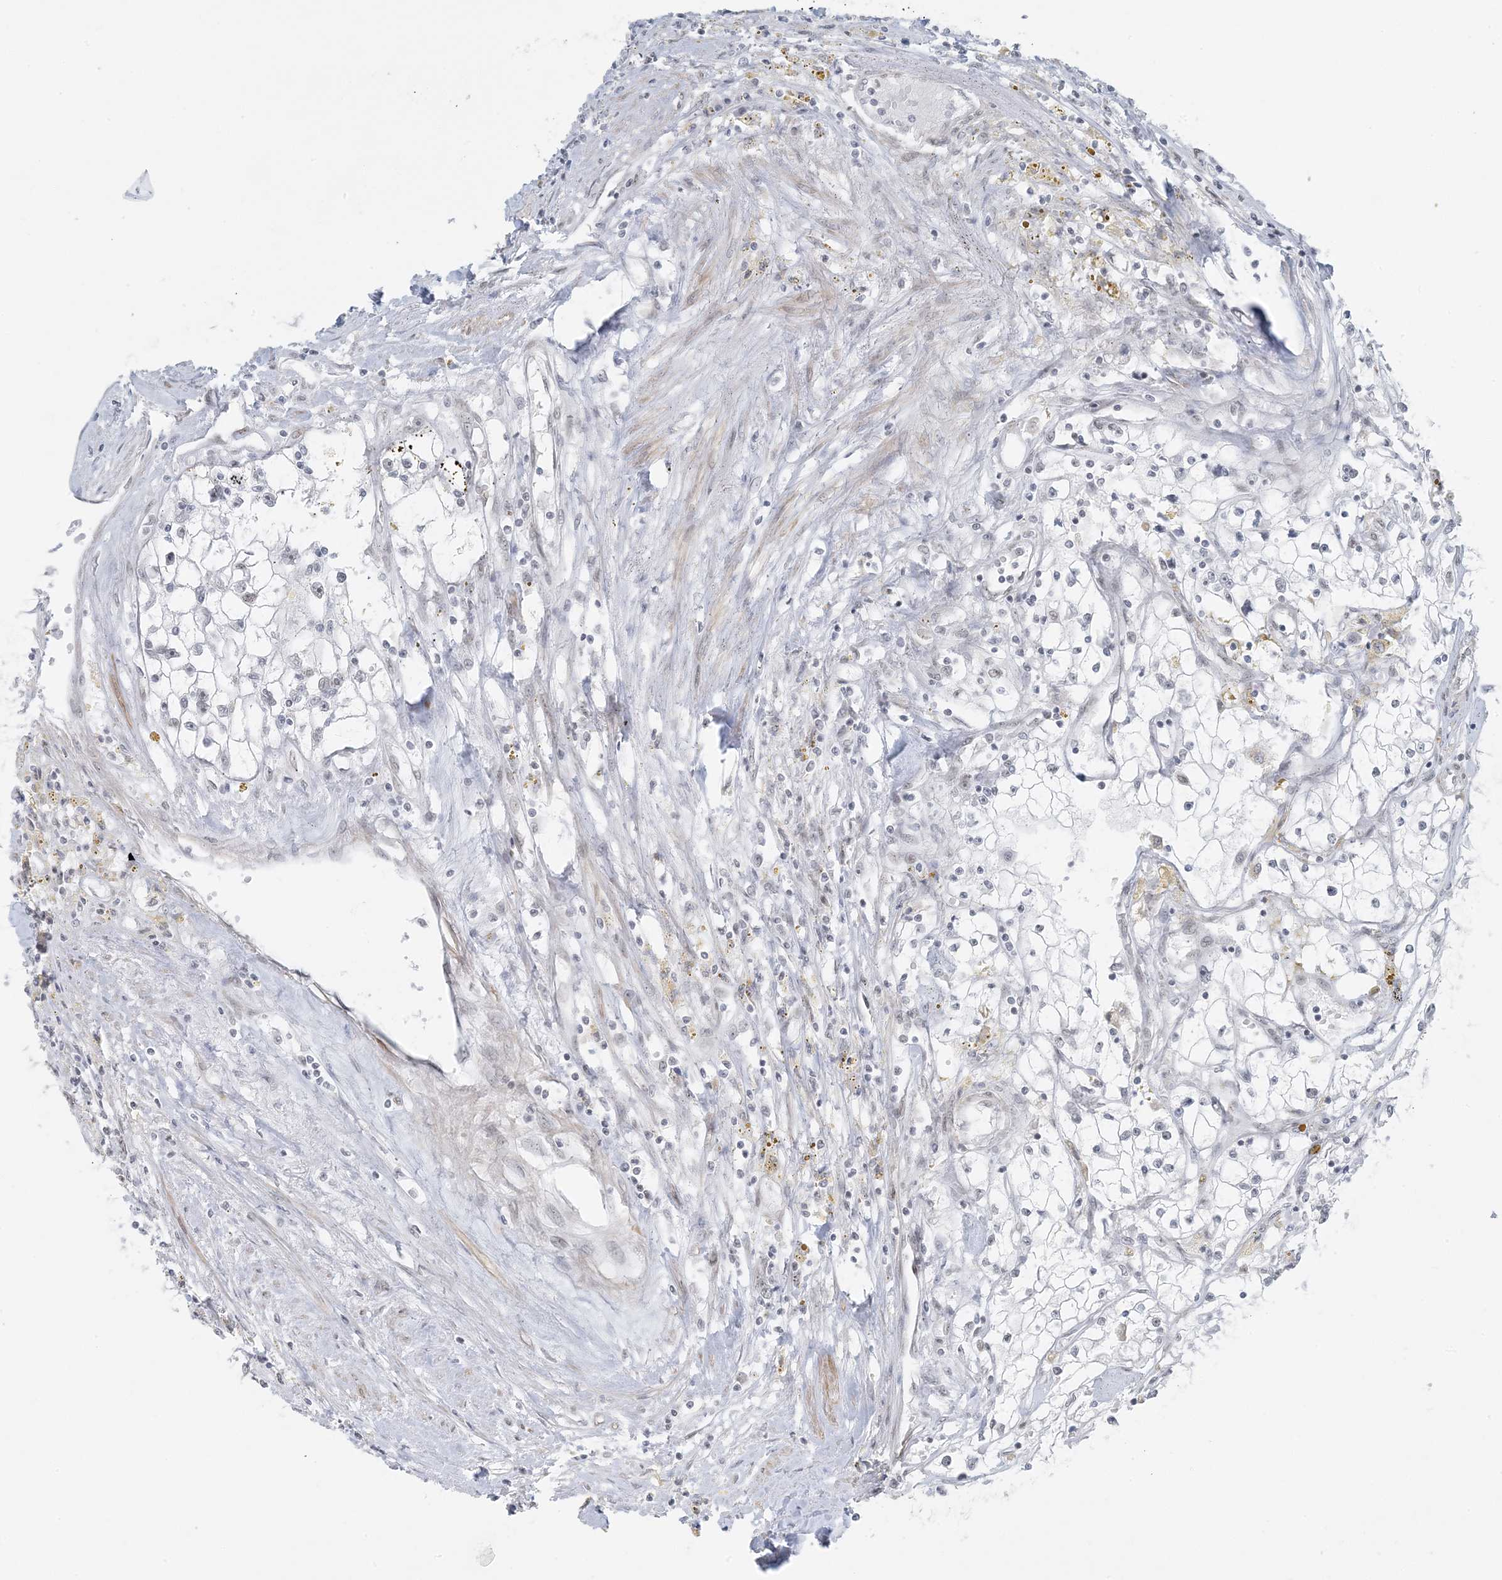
{"staining": {"intensity": "negative", "quantity": "none", "location": "none"}, "tissue": "renal cancer", "cell_type": "Tumor cells", "image_type": "cancer", "snomed": [{"axis": "morphology", "description": "Adenocarcinoma, NOS"}, {"axis": "topography", "description": "Kidney"}], "caption": "A histopathology image of human renal cancer (adenocarcinoma) is negative for staining in tumor cells.", "gene": "ZNF787", "patient": {"sex": "male", "age": 56}}